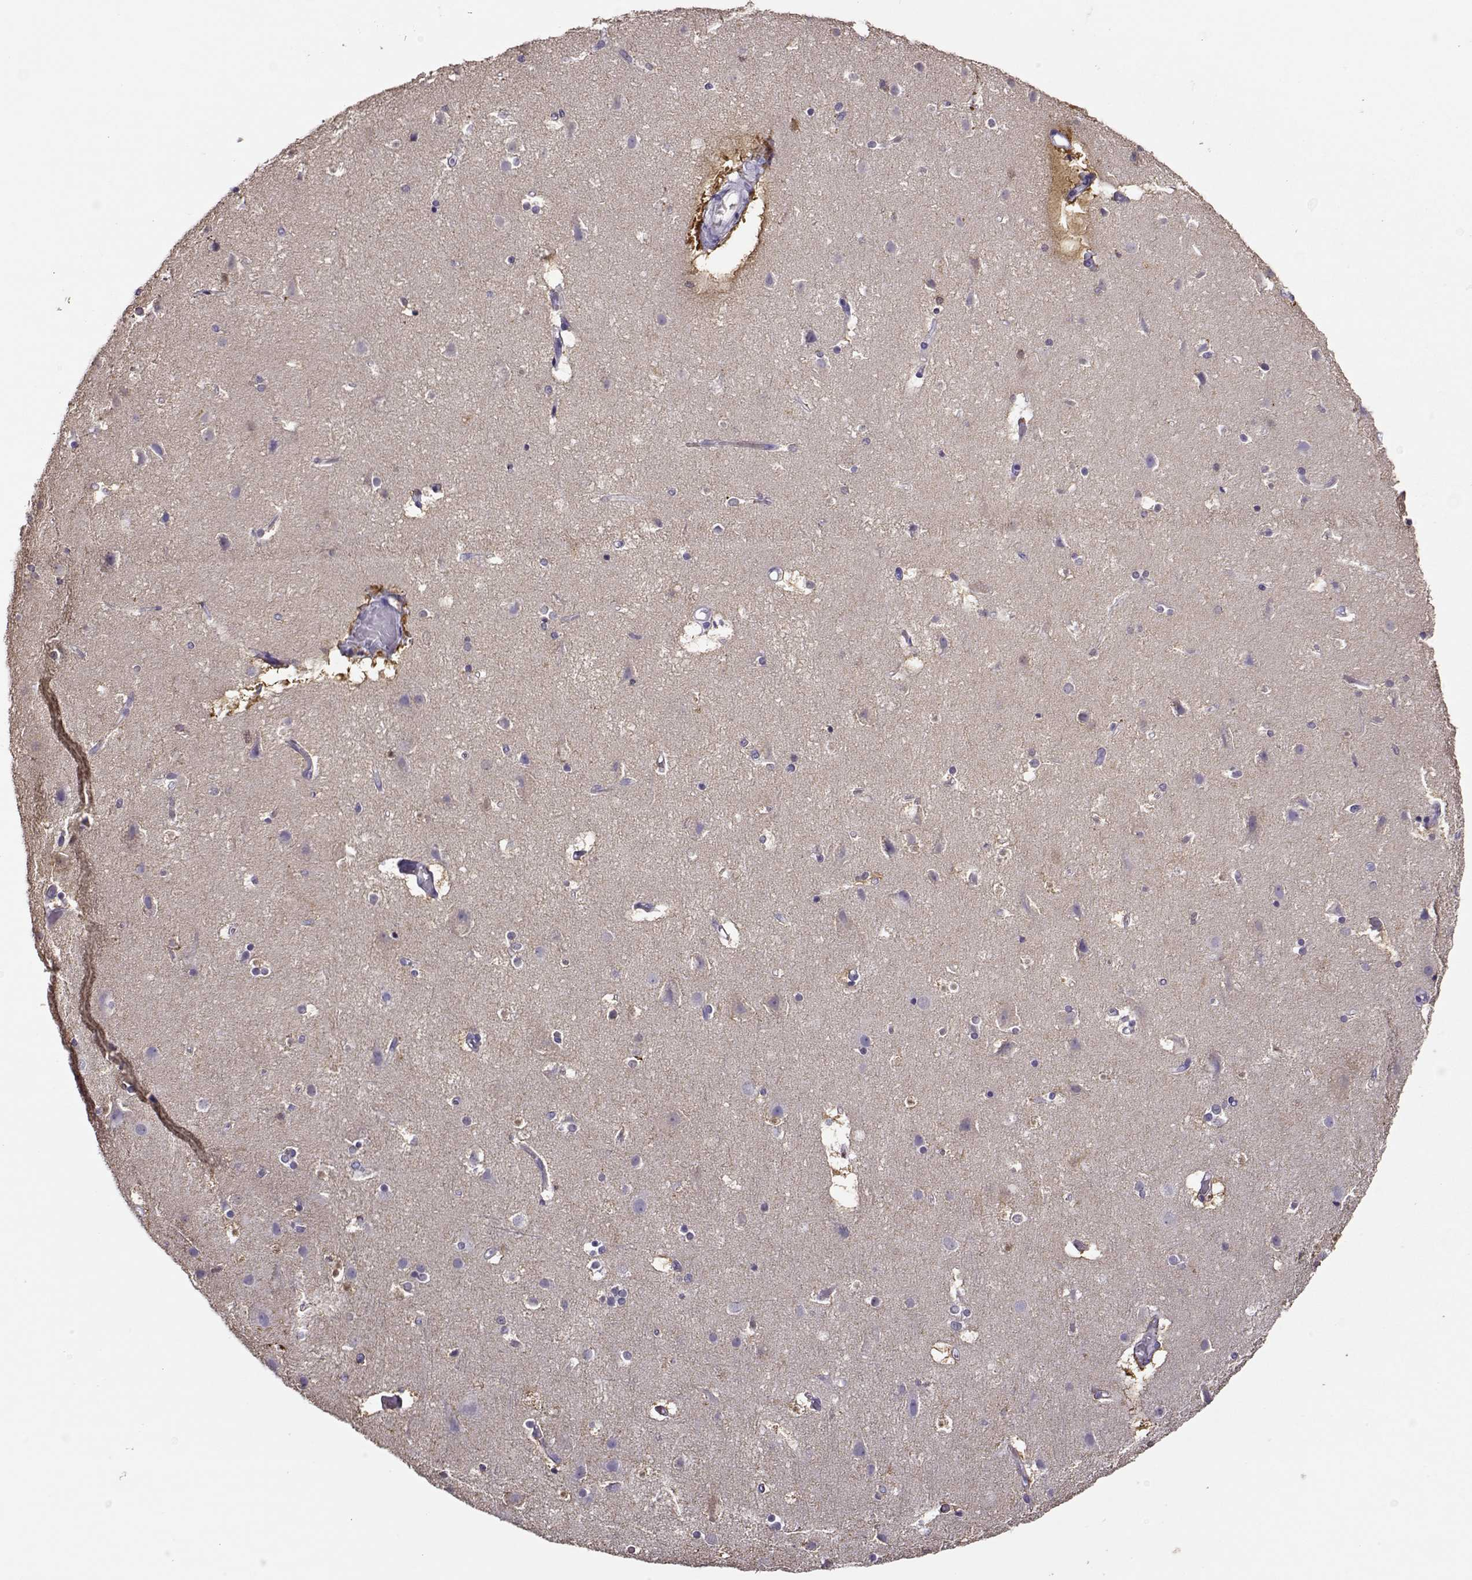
{"staining": {"intensity": "negative", "quantity": "none", "location": "none"}, "tissue": "cerebral cortex", "cell_type": "Endothelial cells", "image_type": "normal", "snomed": [{"axis": "morphology", "description": "Normal tissue, NOS"}, {"axis": "topography", "description": "Cerebral cortex"}], "caption": "Immunohistochemistry (IHC) of unremarkable cerebral cortex exhibits no staining in endothelial cells.", "gene": "LINGO1", "patient": {"sex": "female", "age": 52}}